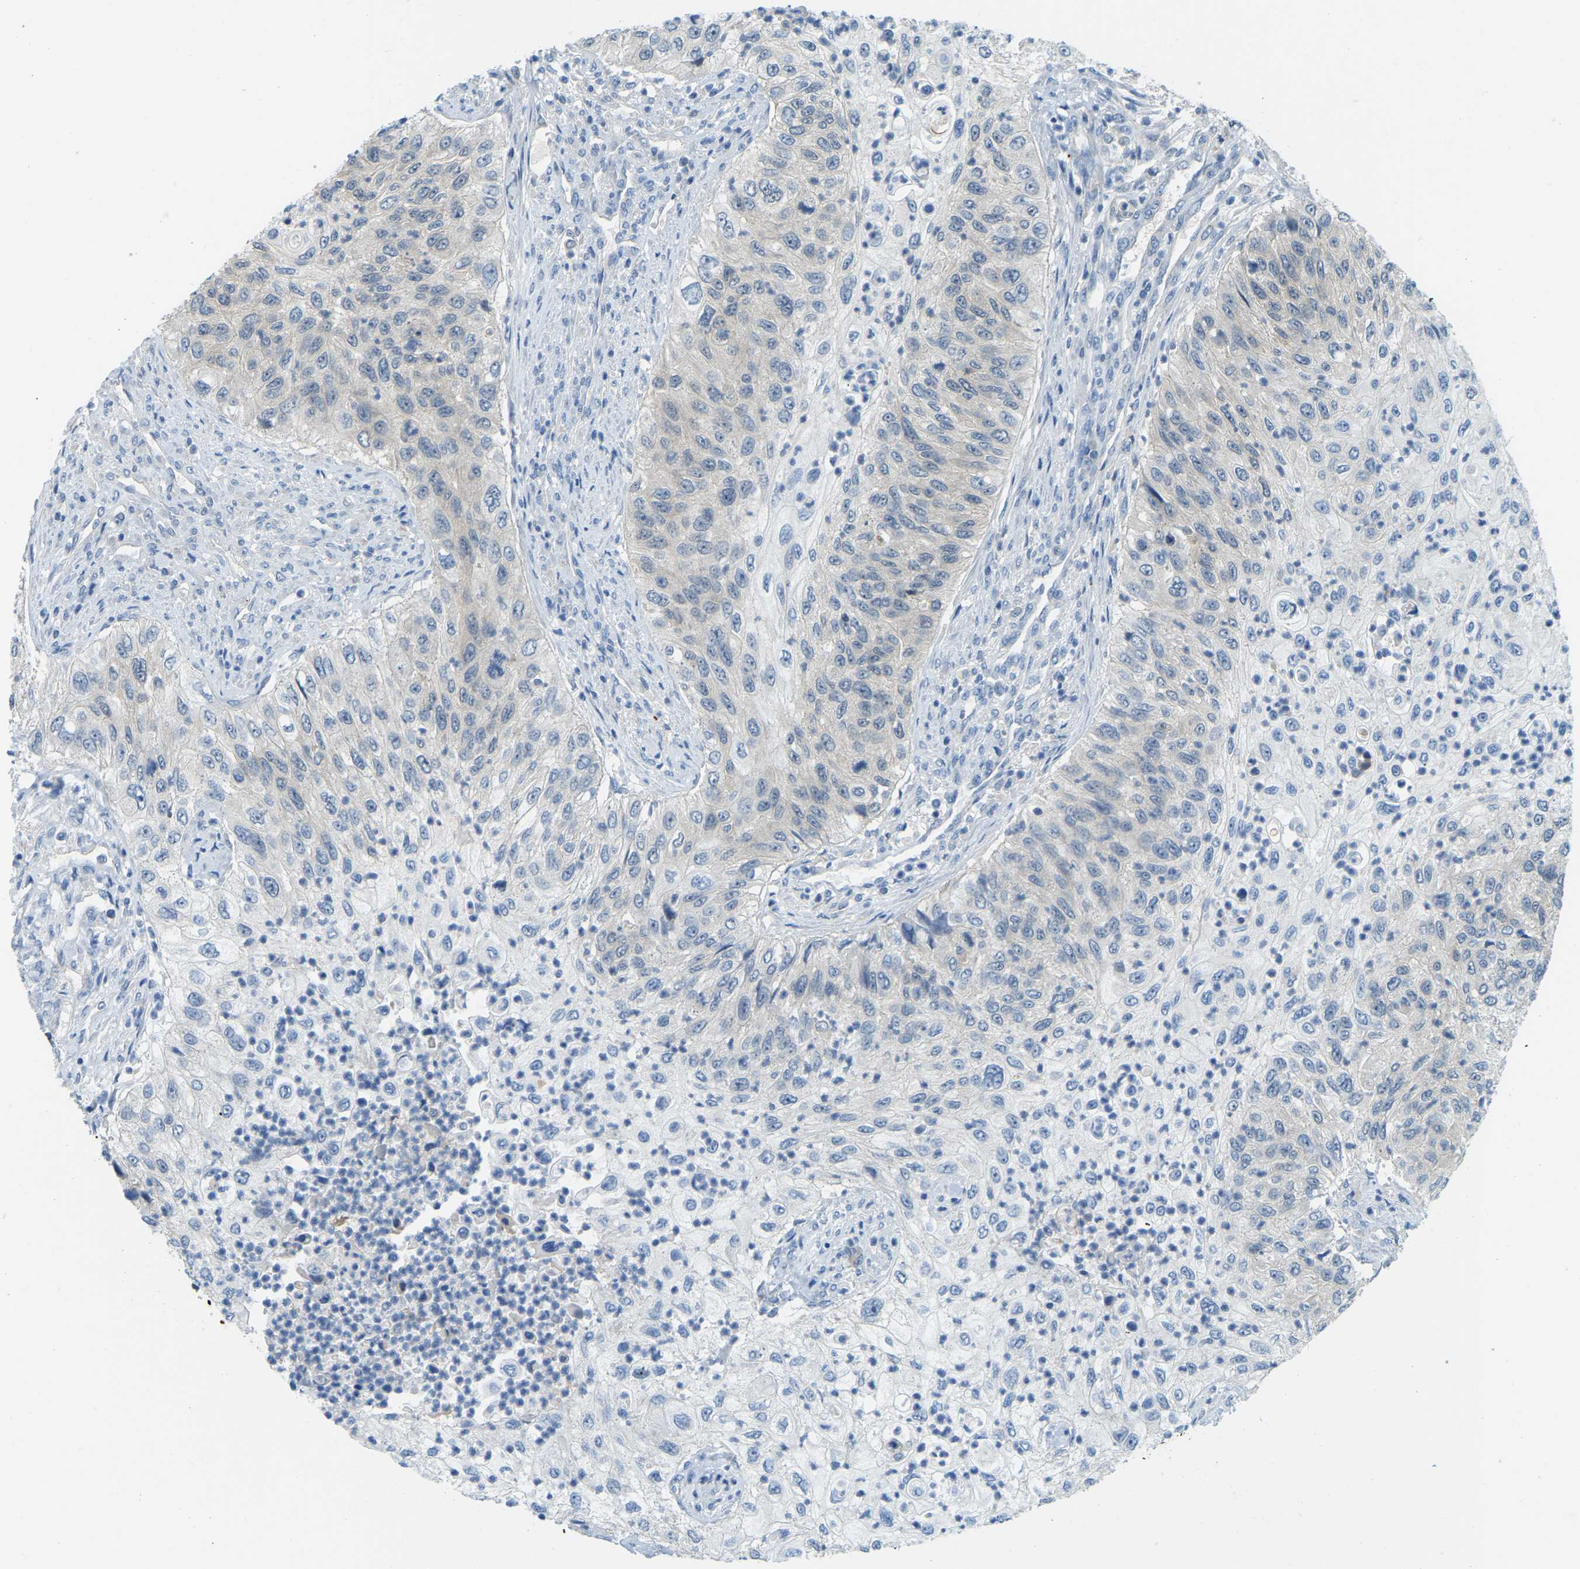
{"staining": {"intensity": "negative", "quantity": "none", "location": "none"}, "tissue": "urothelial cancer", "cell_type": "Tumor cells", "image_type": "cancer", "snomed": [{"axis": "morphology", "description": "Urothelial carcinoma, High grade"}, {"axis": "topography", "description": "Urinary bladder"}], "caption": "The micrograph demonstrates no significant staining in tumor cells of high-grade urothelial carcinoma.", "gene": "NME8", "patient": {"sex": "female", "age": 60}}